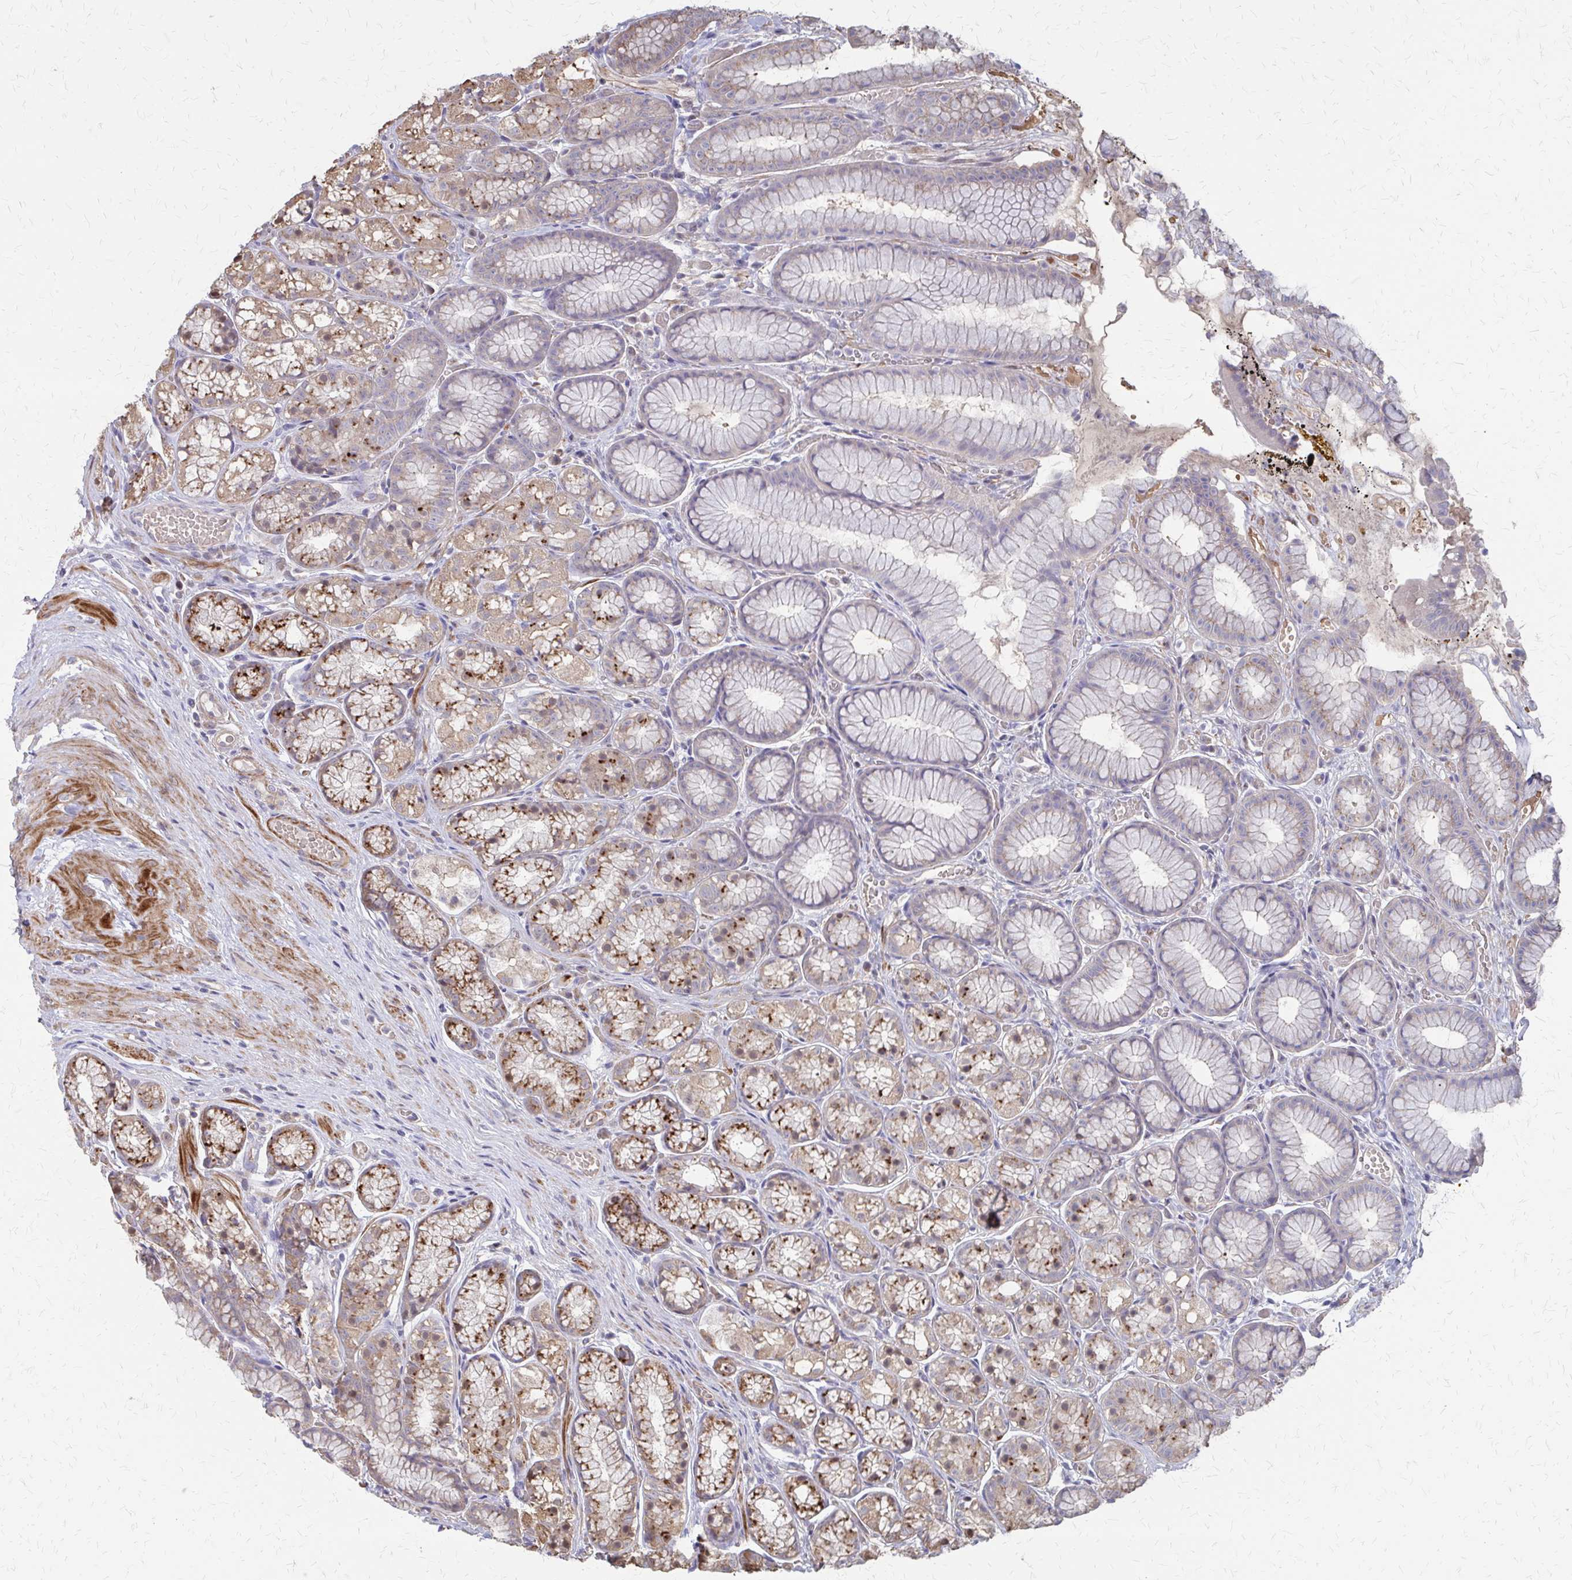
{"staining": {"intensity": "strong", "quantity": "25%-75%", "location": "cytoplasmic/membranous"}, "tissue": "stomach", "cell_type": "Glandular cells", "image_type": "normal", "snomed": [{"axis": "morphology", "description": "Normal tissue, NOS"}, {"axis": "topography", "description": "Smooth muscle"}, {"axis": "topography", "description": "Stomach"}], "caption": "The immunohistochemical stain shows strong cytoplasmic/membranous expression in glandular cells of unremarkable stomach.", "gene": "IFI44L", "patient": {"sex": "male", "age": 70}}